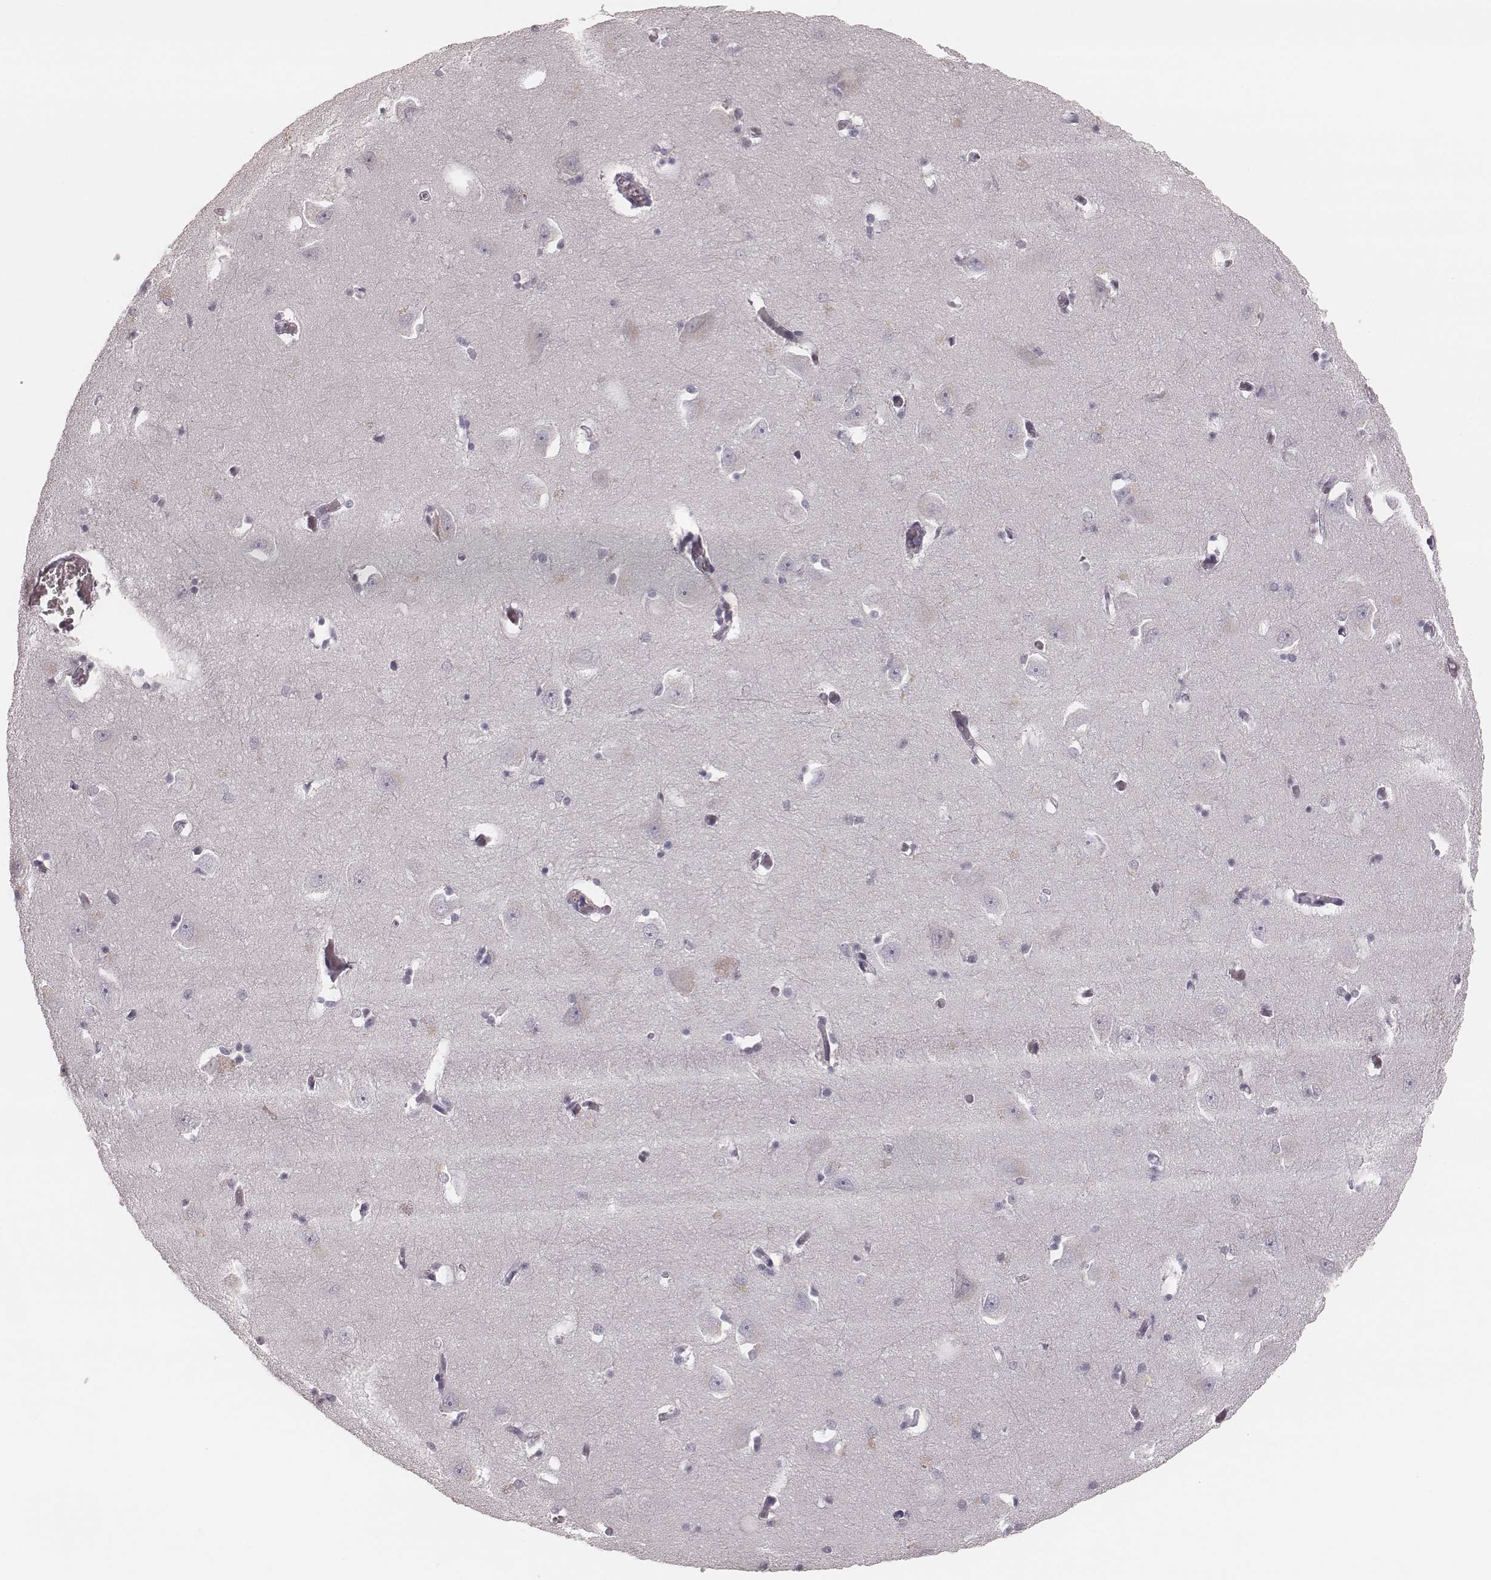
{"staining": {"intensity": "negative", "quantity": "none", "location": "none"}, "tissue": "caudate", "cell_type": "Glial cells", "image_type": "normal", "snomed": [{"axis": "morphology", "description": "Normal tissue, NOS"}, {"axis": "topography", "description": "Lateral ventricle wall"}, {"axis": "topography", "description": "Hippocampus"}], "caption": "Immunohistochemistry of benign human caudate displays no positivity in glial cells.", "gene": "SMIM24", "patient": {"sex": "female", "age": 63}}